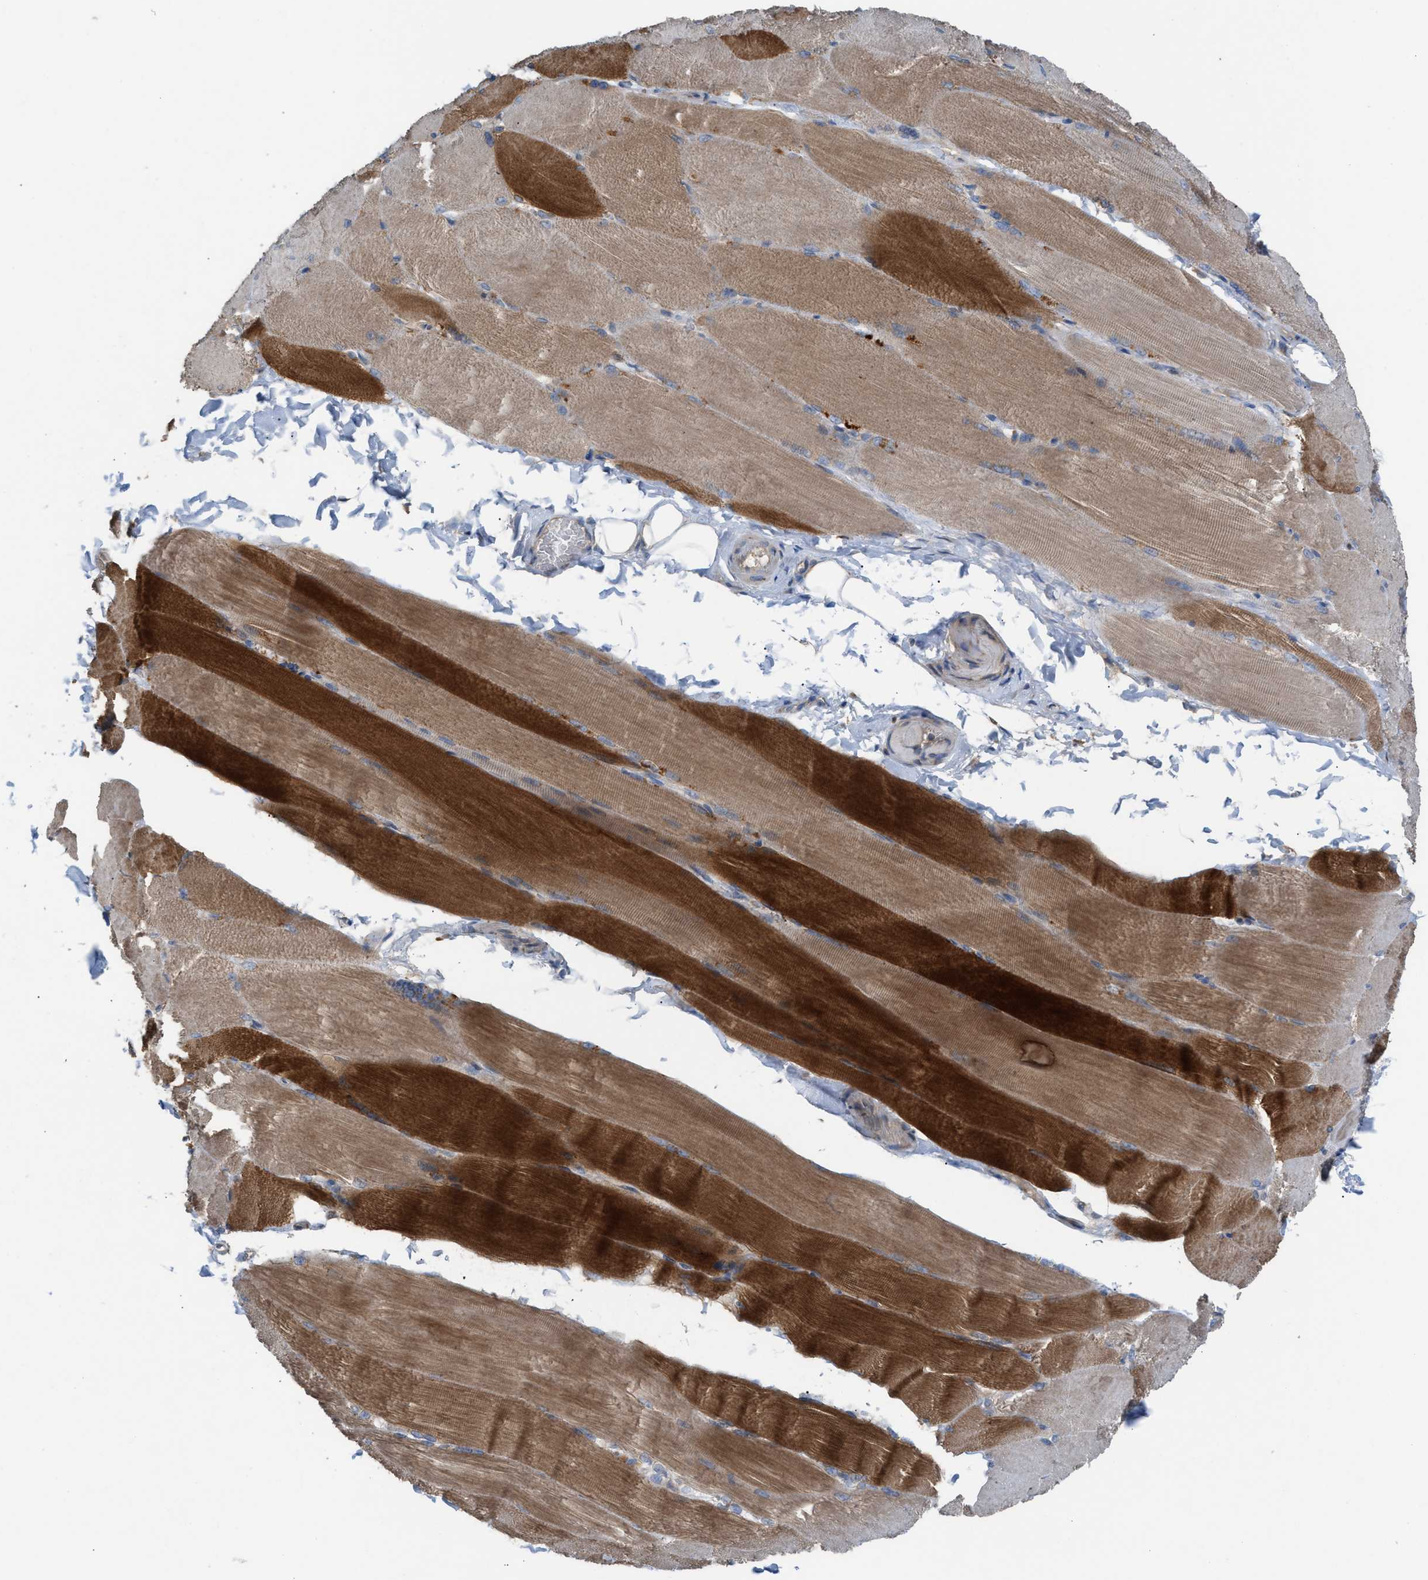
{"staining": {"intensity": "strong", "quantity": ">75%", "location": "cytoplasmic/membranous"}, "tissue": "skeletal muscle", "cell_type": "Myocytes", "image_type": "normal", "snomed": [{"axis": "morphology", "description": "Normal tissue, NOS"}, {"axis": "topography", "description": "Skin"}, {"axis": "topography", "description": "Skeletal muscle"}], "caption": "Strong cytoplasmic/membranous staining for a protein is present in about >75% of myocytes of unremarkable skeletal muscle using IHC.", "gene": "TPK1", "patient": {"sex": "male", "age": 83}}